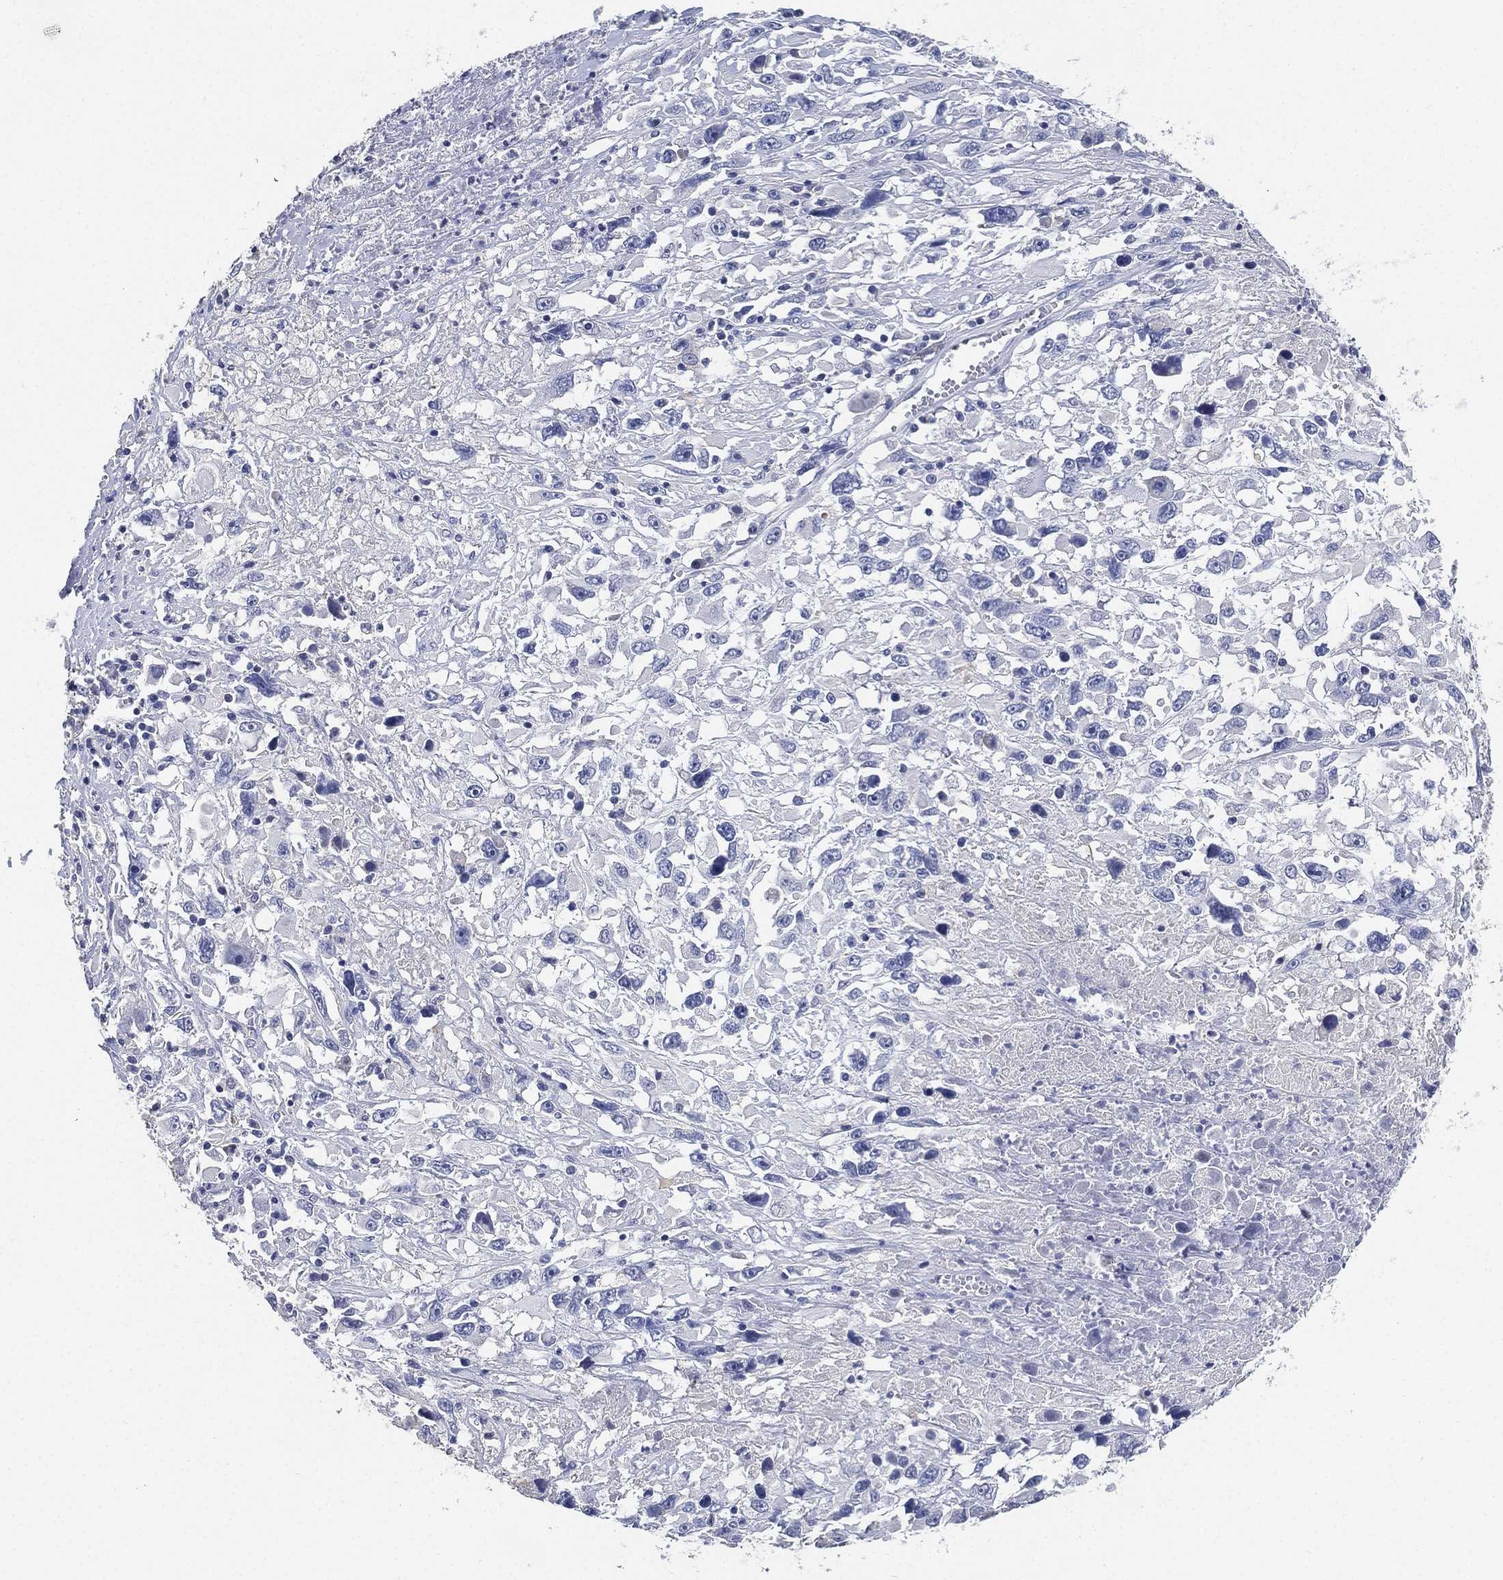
{"staining": {"intensity": "negative", "quantity": "none", "location": "none"}, "tissue": "melanoma", "cell_type": "Tumor cells", "image_type": "cancer", "snomed": [{"axis": "morphology", "description": "Malignant melanoma, Metastatic site"}, {"axis": "topography", "description": "Soft tissue"}], "caption": "Protein analysis of malignant melanoma (metastatic site) shows no significant positivity in tumor cells.", "gene": "IYD", "patient": {"sex": "male", "age": 50}}